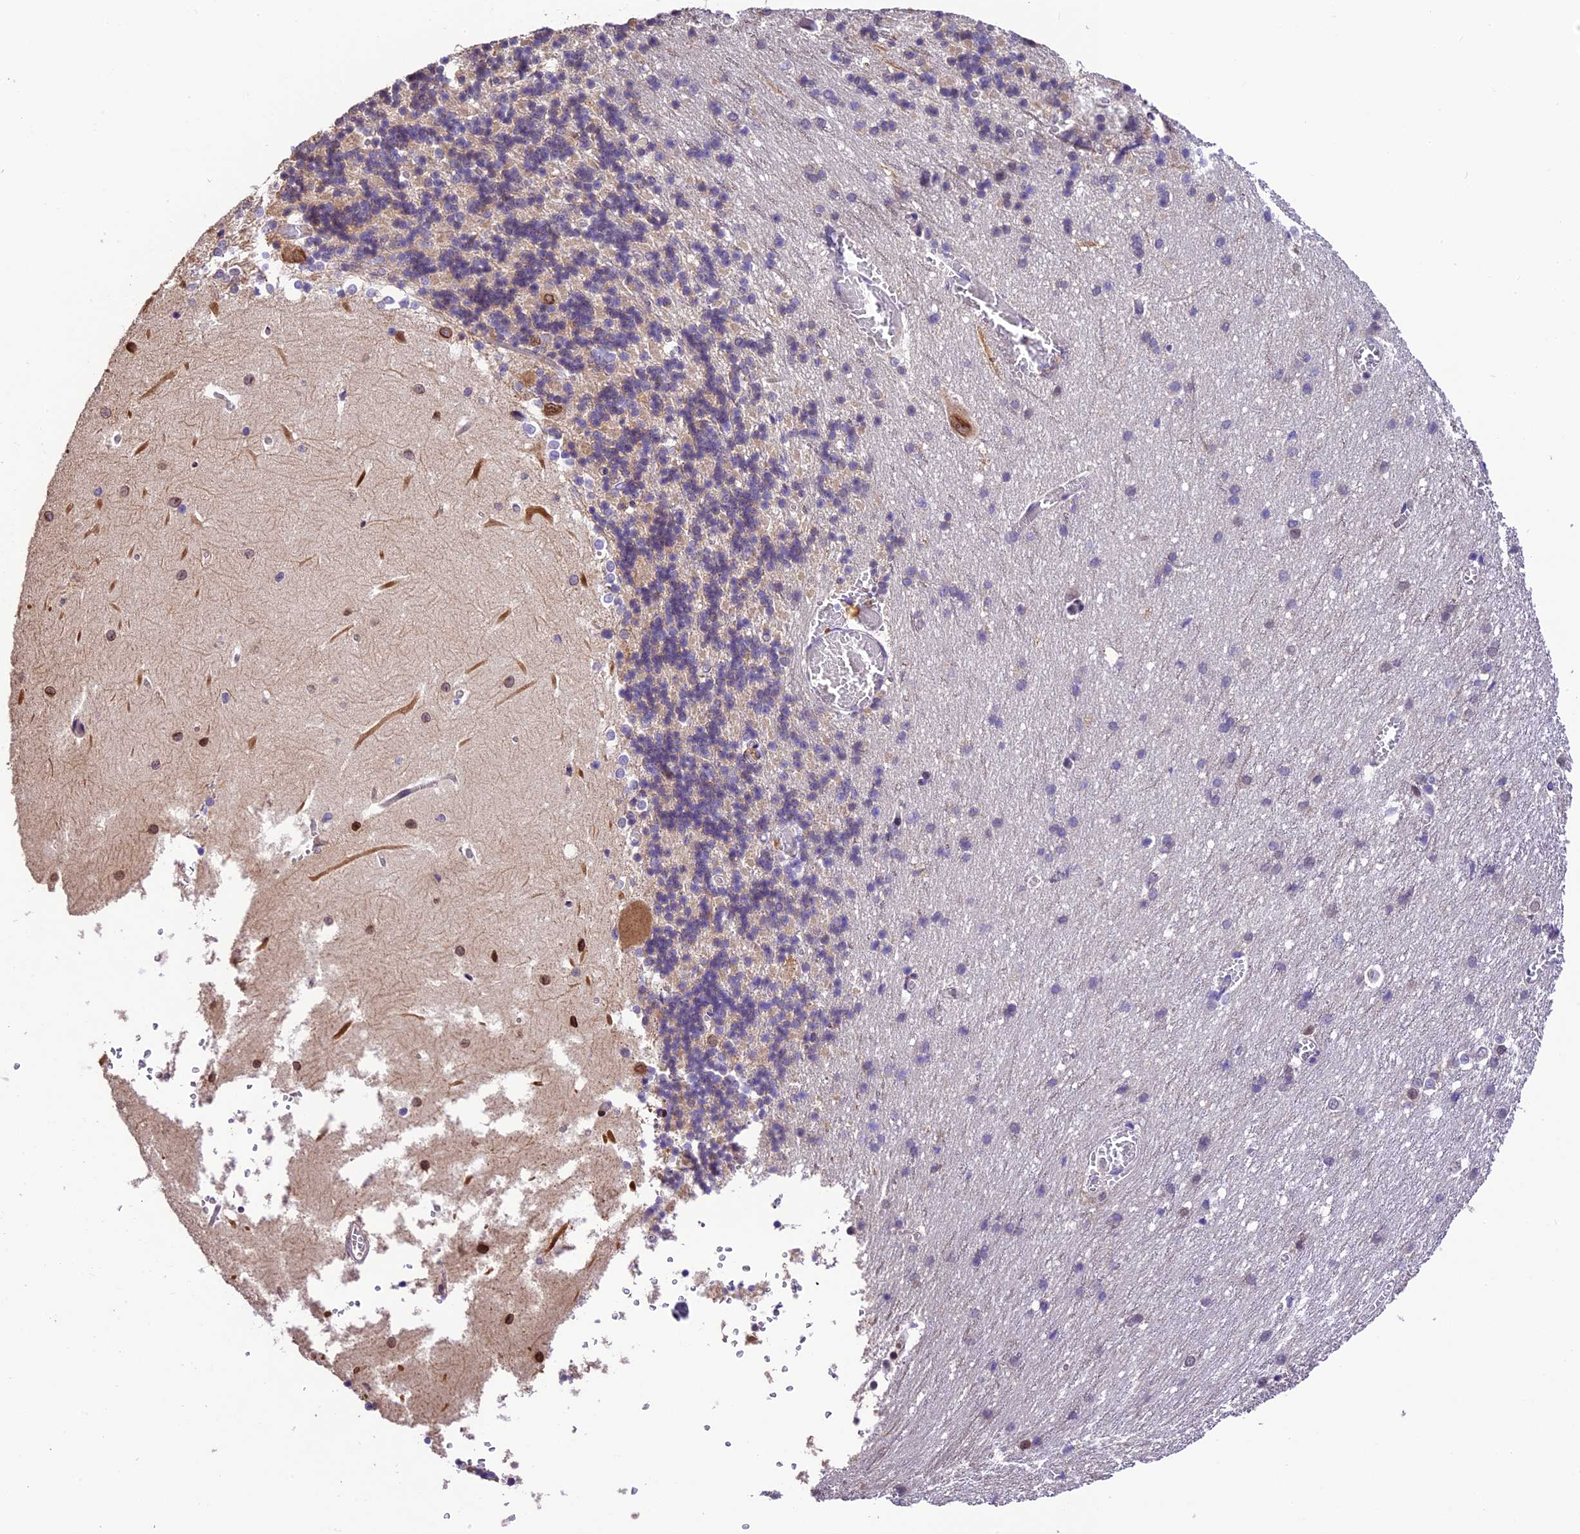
{"staining": {"intensity": "weak", "quantity": "<25%", "location": "cytoplasmic/membranous"}, "tissue": "cerebellum", "cell_type": "Cells in granular layer", "image_type": "normal", "snomed": [{"axis": "morphology", "description": "Normal tissue, NOS"}, {"axis": "topography", "description": "Cerebellum"}], "caption": "The histopathology image reveals no significant staining in cells in granular layer of cerebellum.", "gene": "DGKH", "patient": {"sex": "male", "age": 37}}